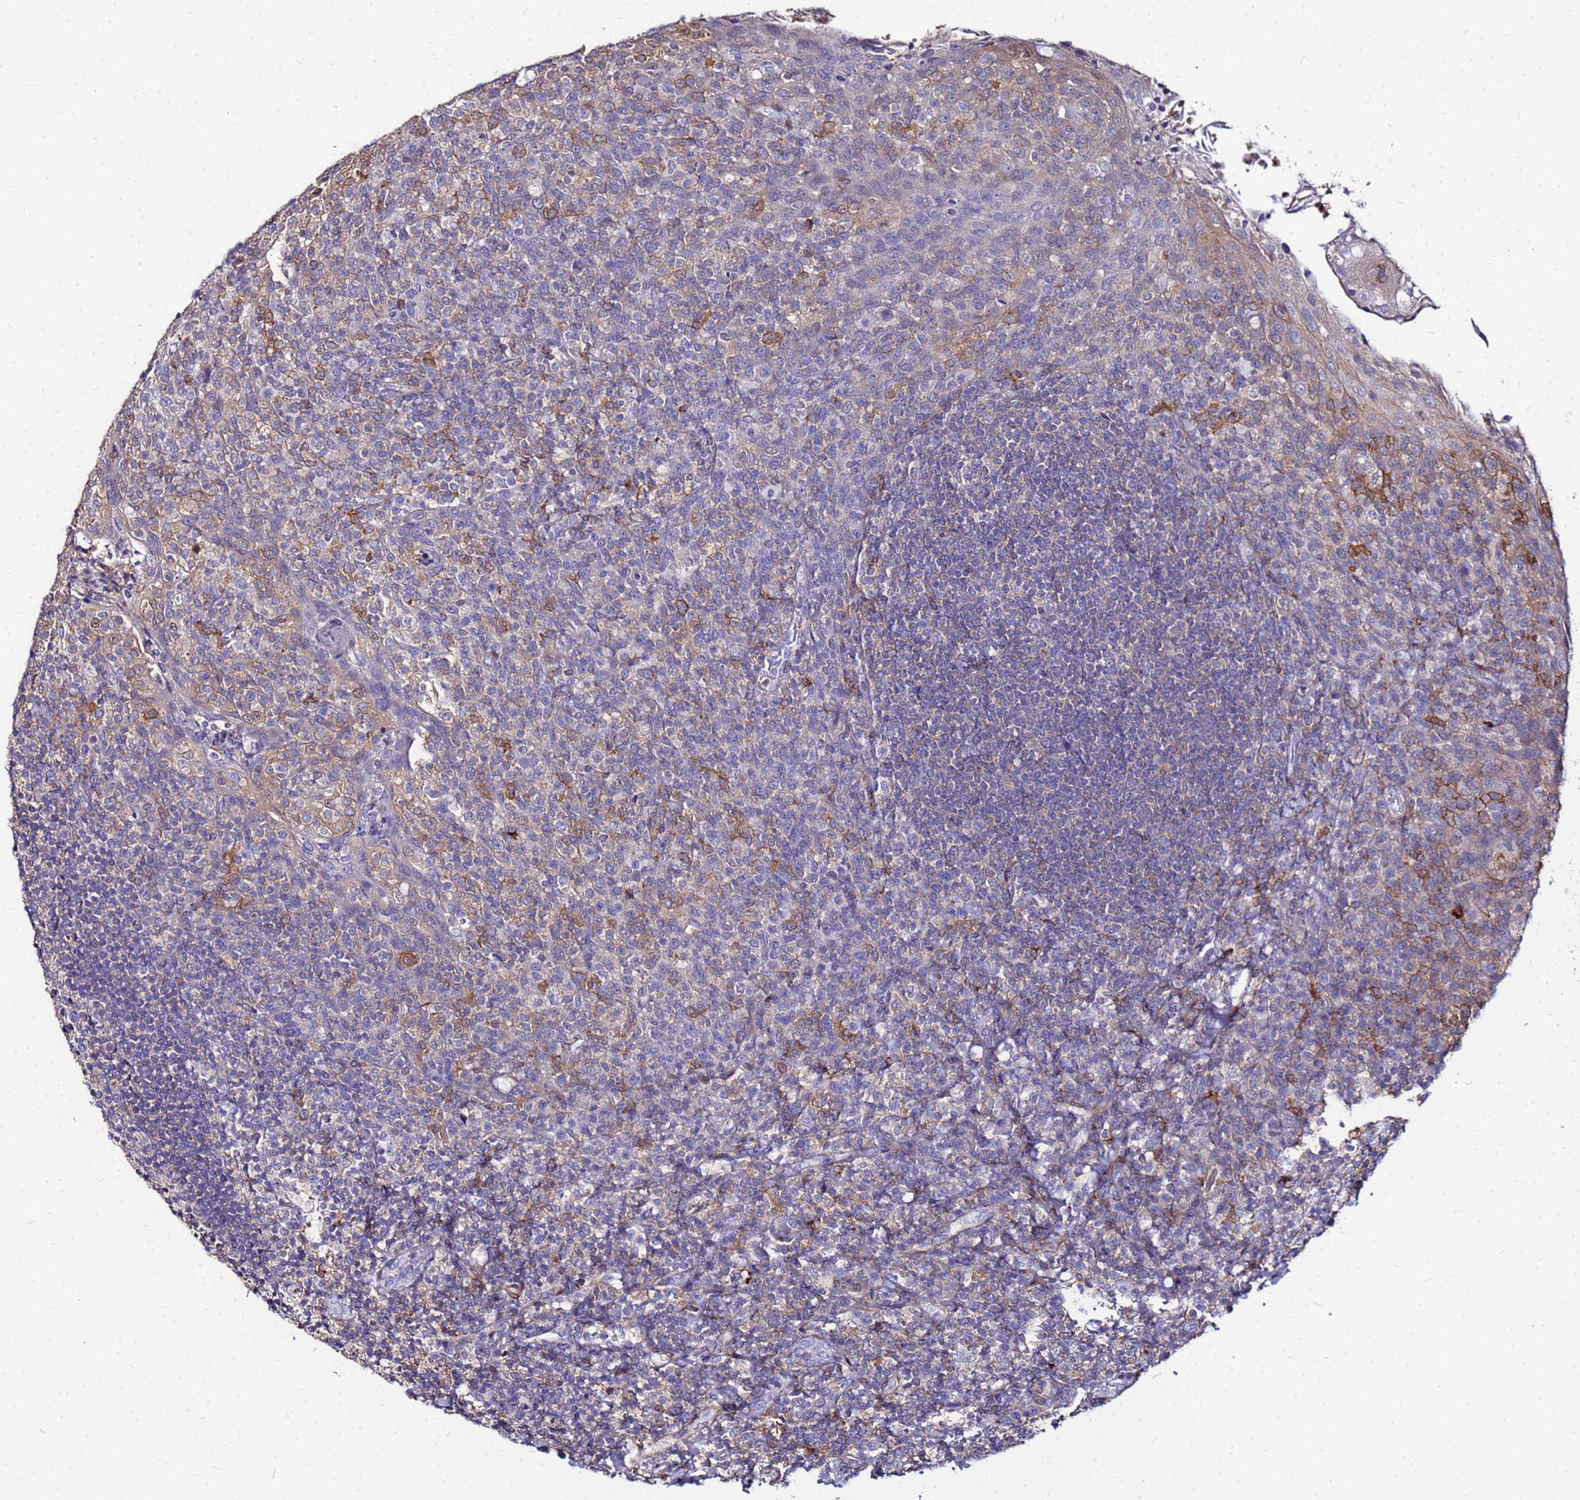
{"staining": {"intensity": "negative", "quantity": "none", "location": "none"}, "tissue": "tonsil", "cell_type": "Germinal center cells", "image_type": "normal", "snomed": [{"axis": "morphology", "description": "Normal tissue, NOS"}, {"axis": "topography", "description": "Tonsil"}], "caption": "IHC photomicrograph of benign tonsil: human tonsil stained with DAB (3,3'-diaminobenzidine) shows no significant protein positivity in germinal center cells. (DAB (3,3'-diaminobenzidine) immunohistochemistry visualized using brightfield microscopy, high magnification).", "gene": "DBNDD2", "patient": {"sex": "female", "age": 10}}